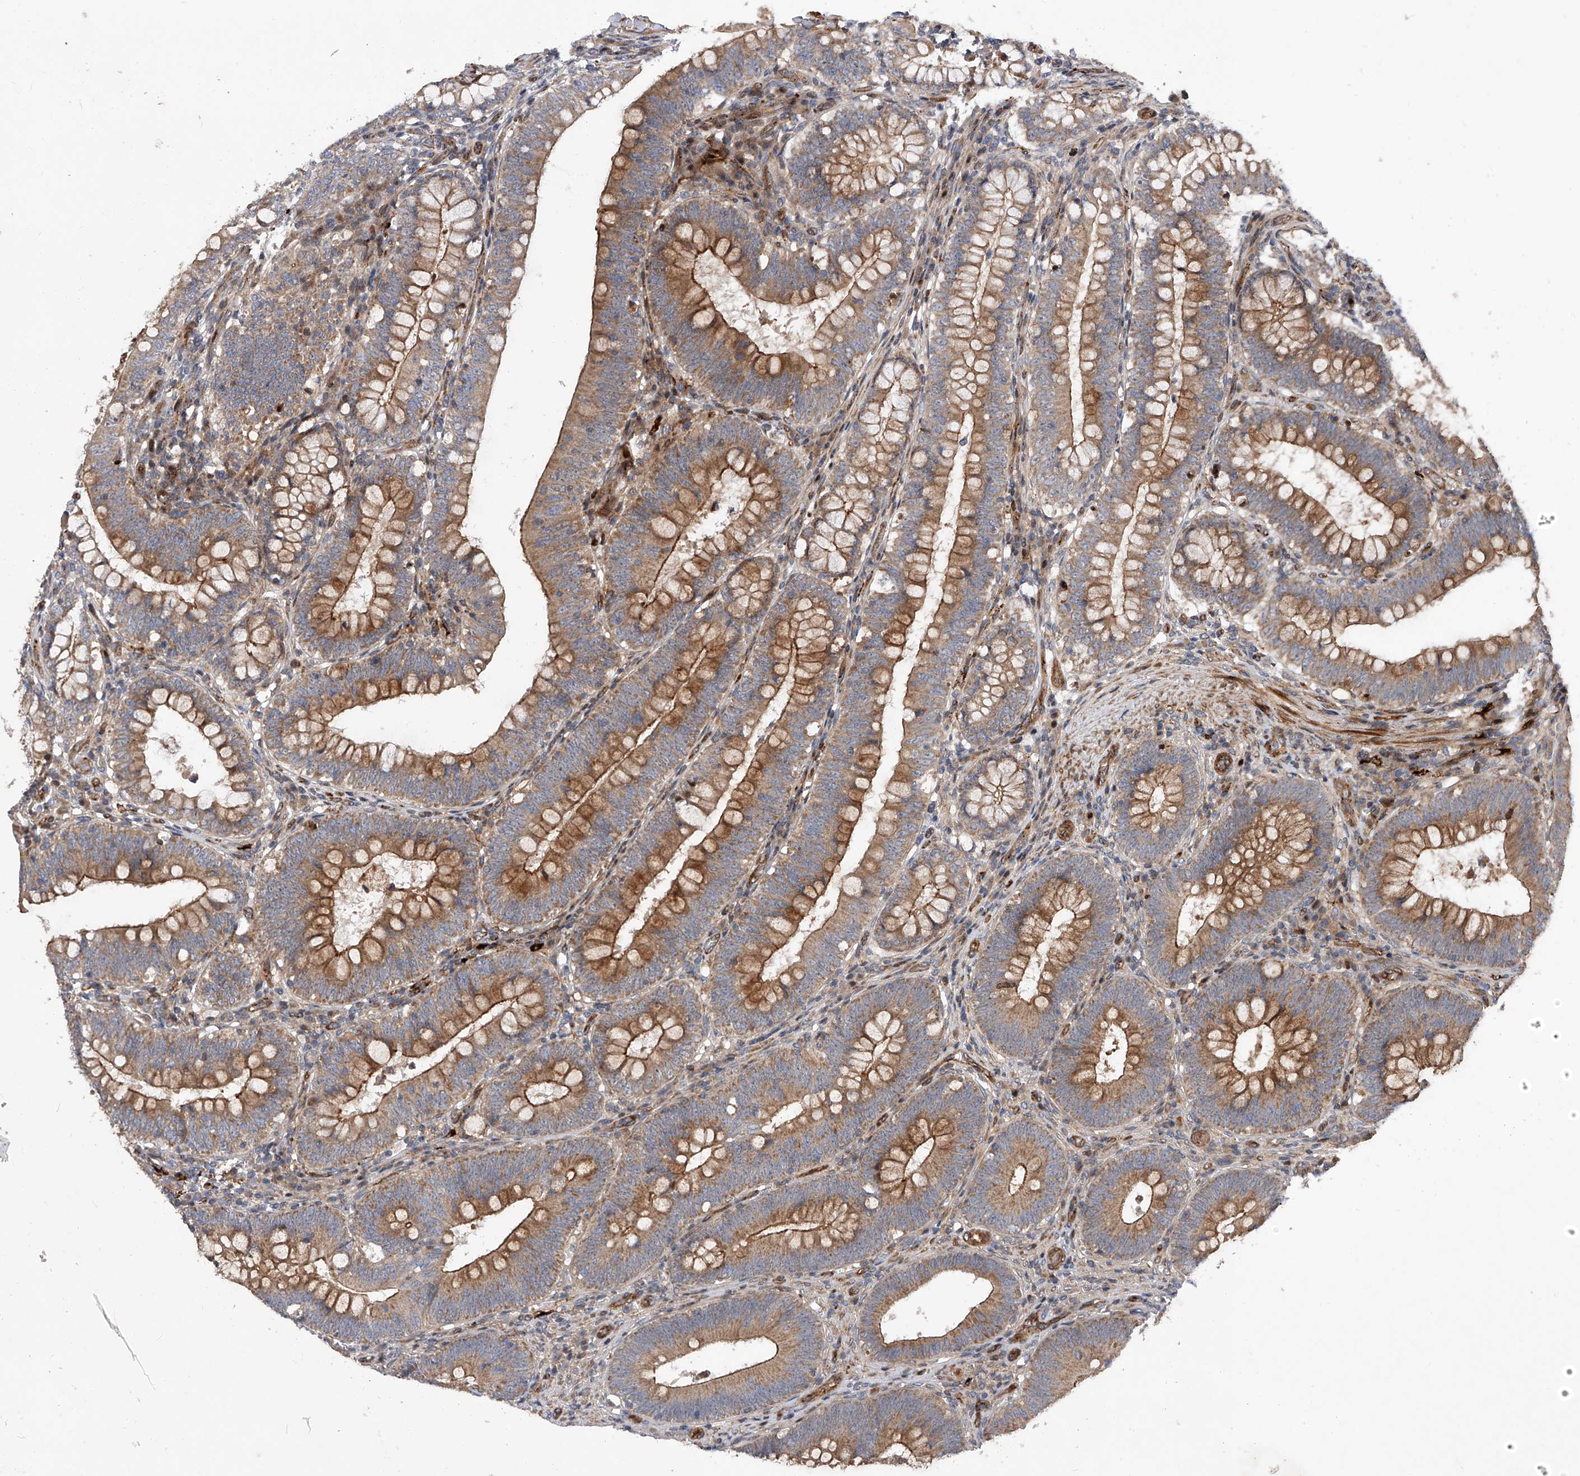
{"staining": {"intensity": "moderate", "quantity": ">75%", "location": "cytoplasmic/membranous"}, "tissue": "colorectal cancer", "cell_type": "Tumor cells", "image_type": "cancer", "snomed": [{"axis": "morphology", "description": "Normal tissue, NOS"}, {"axis": "topography", "description": "Colon"}], "caption": "Brown immunohistochemical staining in human colorectal cancer demonstrates moderate cytoplasmic/membranous positivity in approximately >75% of tumor cells. The staining was performed using DAB to visualize the protein expression in brown, while the nuclei were stained in blue with hematoxylin (Magnification: 20x).", "gene": "PDSS2", "patient": {"sex": "female", "age": 82}}